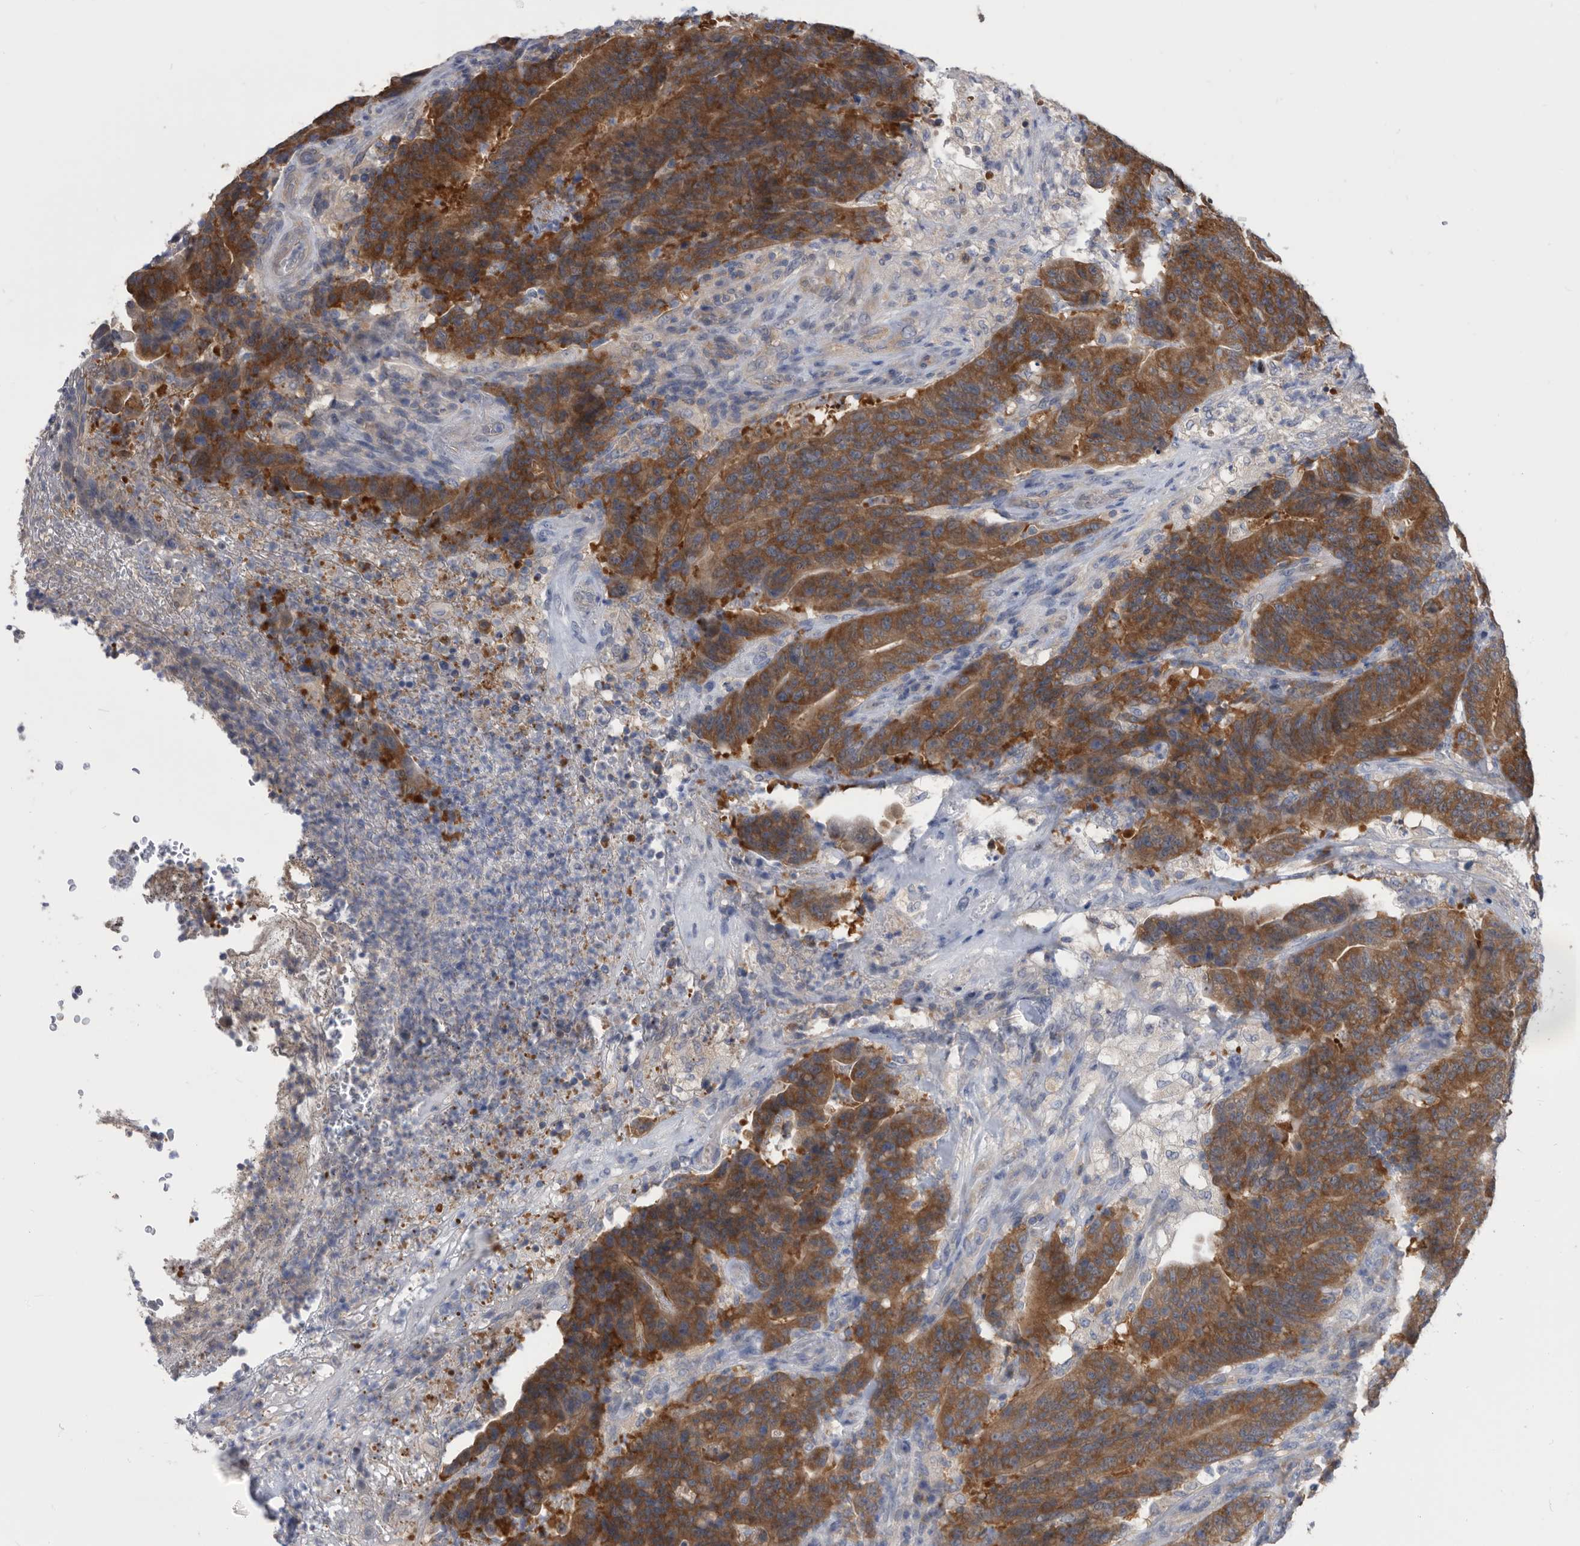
{"staining": {"intensity": "strong", "quantity": ">75%", "location": "cytoplasmic/membranous"}, "tissue": "colorectal cancer", "cell_type": "Tumor cells", "image_type": "cancer", "snomed": [{"axis": "morphology", "description": "Normal tissue, NOS"}, {"axis": "morphology", "description": "Adenocarcinoma, NOS"}, {"axis": "topography", "description": "Colon"}], "caption": "This image reveals colorectal cancer stained with immunohistochemistry to label a protein in brown. The cytoplasmic/membranous of tumor cells show strong positivity for the protein. Nuclei are counter-stained blue.", "gene": "CCT4", "patient": {"sex": "female", "age": 75}}